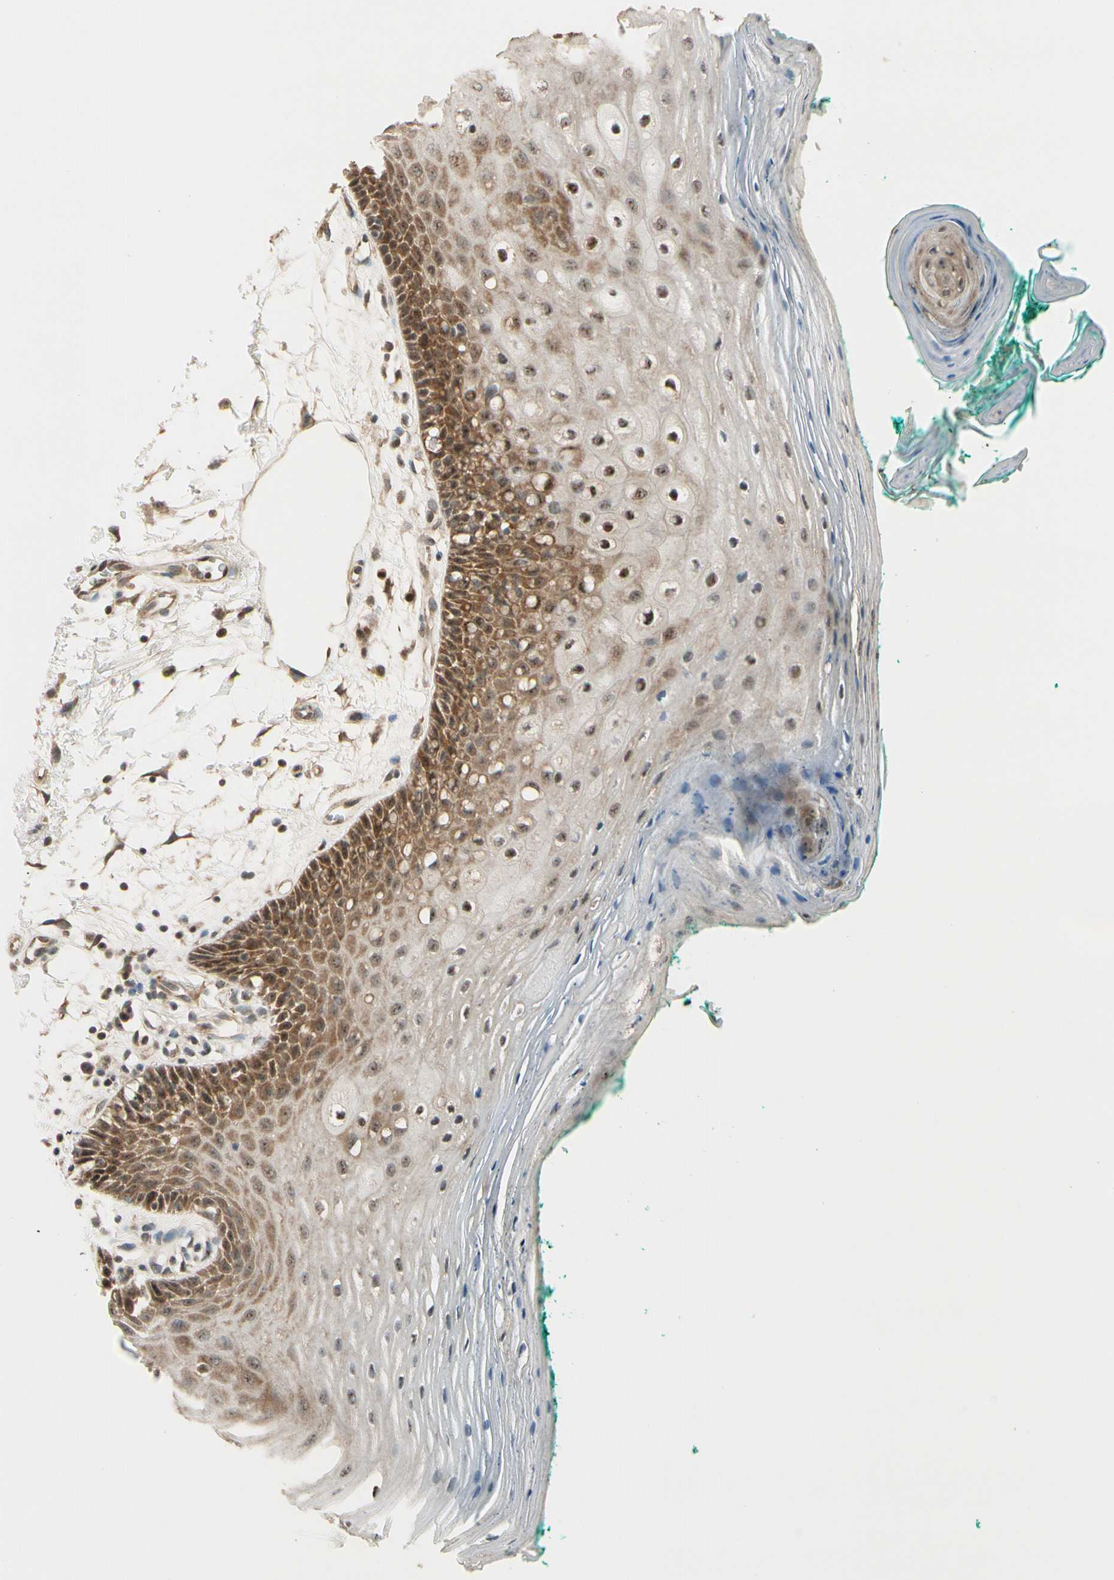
{"staining": {"intensity": "moderate", "quantity": "25%-75%", "location": "cytoplasmic/membranous,nuclear"}, "tissue": "oral mucosa", "cell_type": "Squamous epithelial cells", "image_type": "normal", "snomed": [{"axis": "morphology", "description": "Normal tissue, NOS"}, {"axis": "topography", "description": "Skeletal muscle"}, {"axis": "topography", "description": "Oral tissue"}, {"axis": "topography", "description": "Peripheral nerve tissue"}], "caption": "Oral mucosa stained with DAB immunohistochemistry shows medium levels of moderate cytoplasmic/membranous,nuclear expression in about 25%-75% of squamous epithelial cells. Nuclei are stained in blue.", "gene": "MCPH1", "patient": {"sex": "female", "age": 84}}